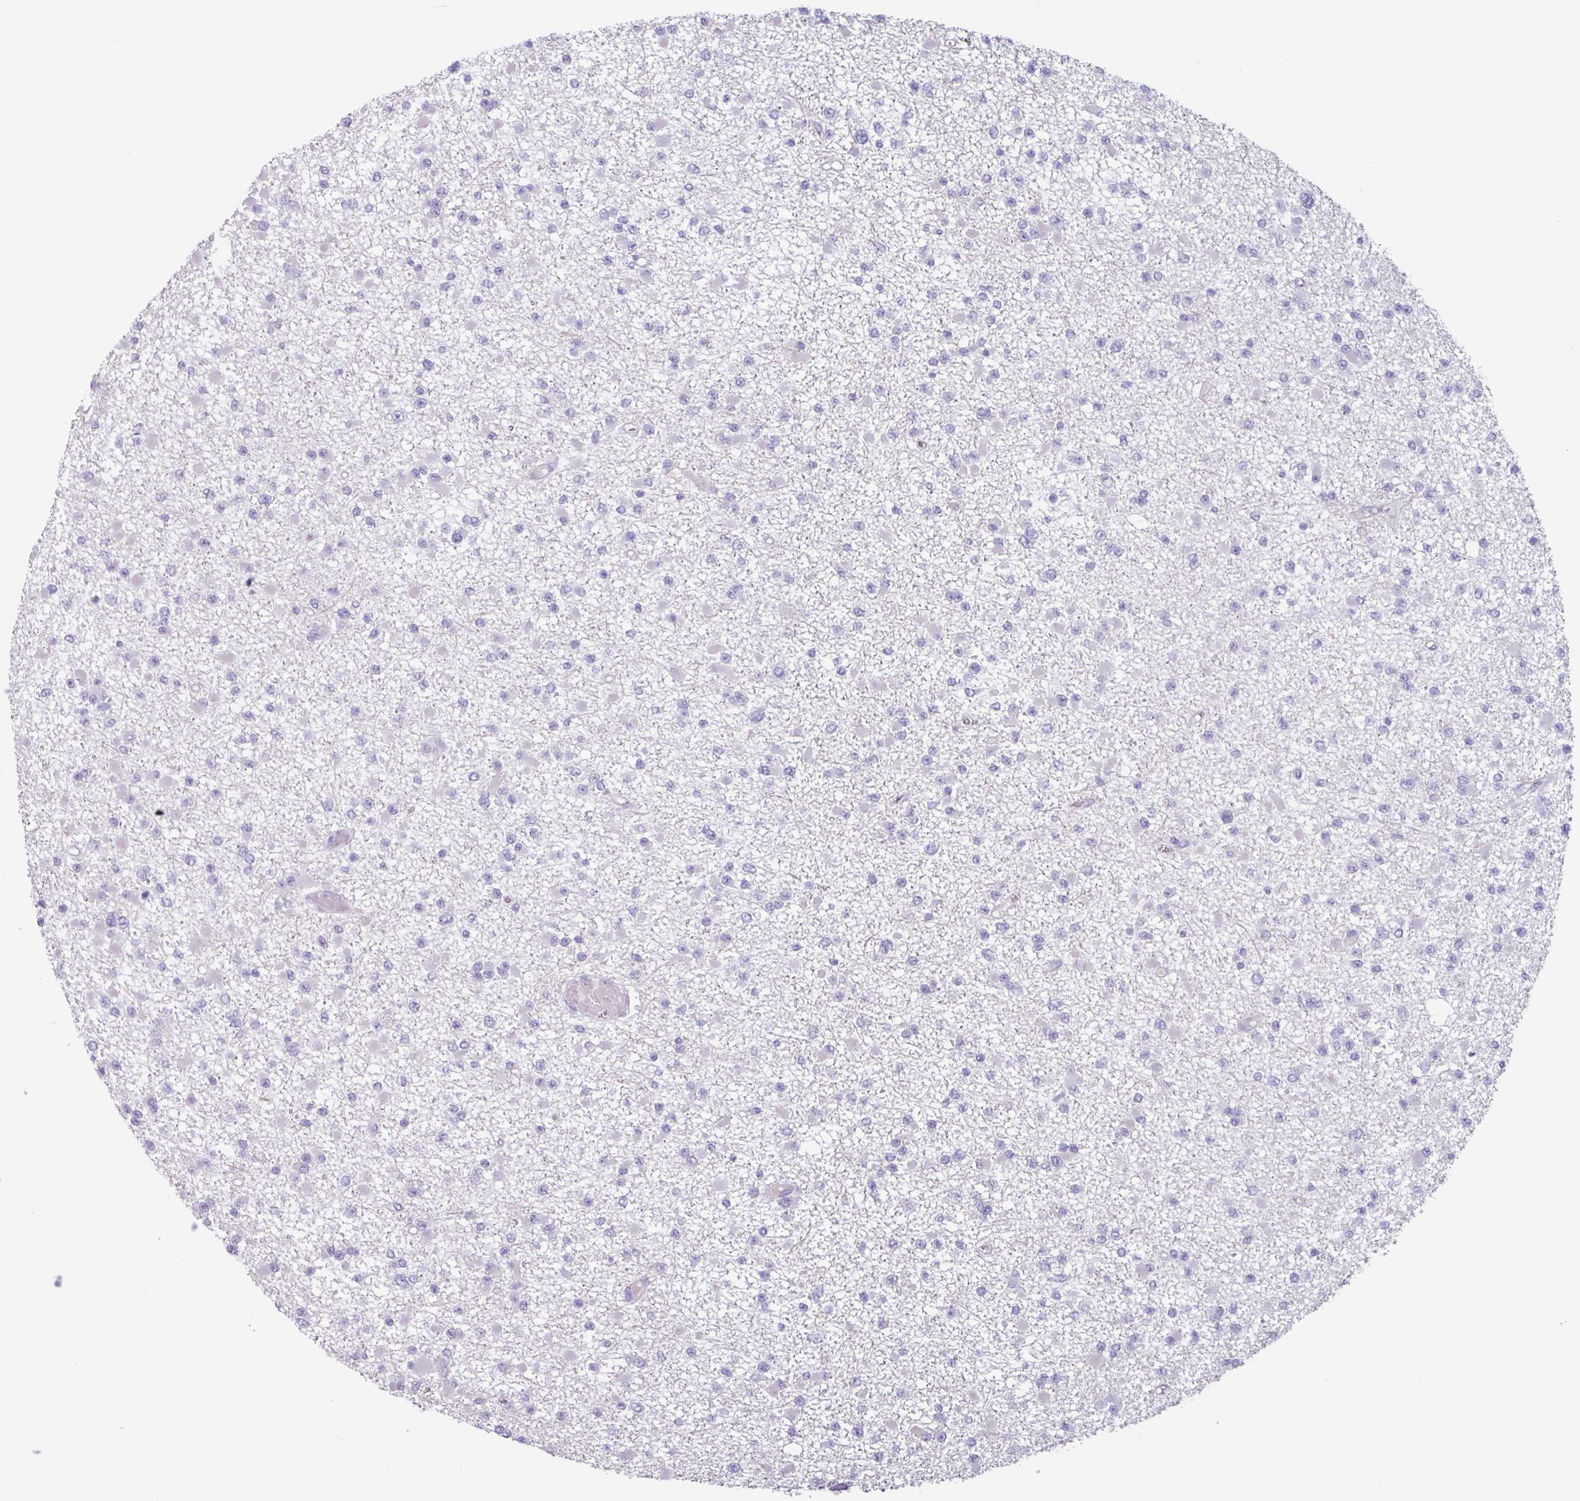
{"staining": {"intensity": "negative", "quantity": "none", "location": "none"}, "tissue": "glioma", "cell_type": "Tumor cells", "image_type": "cancer", "snomed": [{"axis": "morphology", "description": "Glioma, malignant, Low grade"}, {"axis": "topography", "description": "Brain"}], "caption": "Immunohistochemistry of glioma exhibits no expression in tumor cells.", "gene": "OR2T10", "patient": {"sex": "female", "age": 22}}